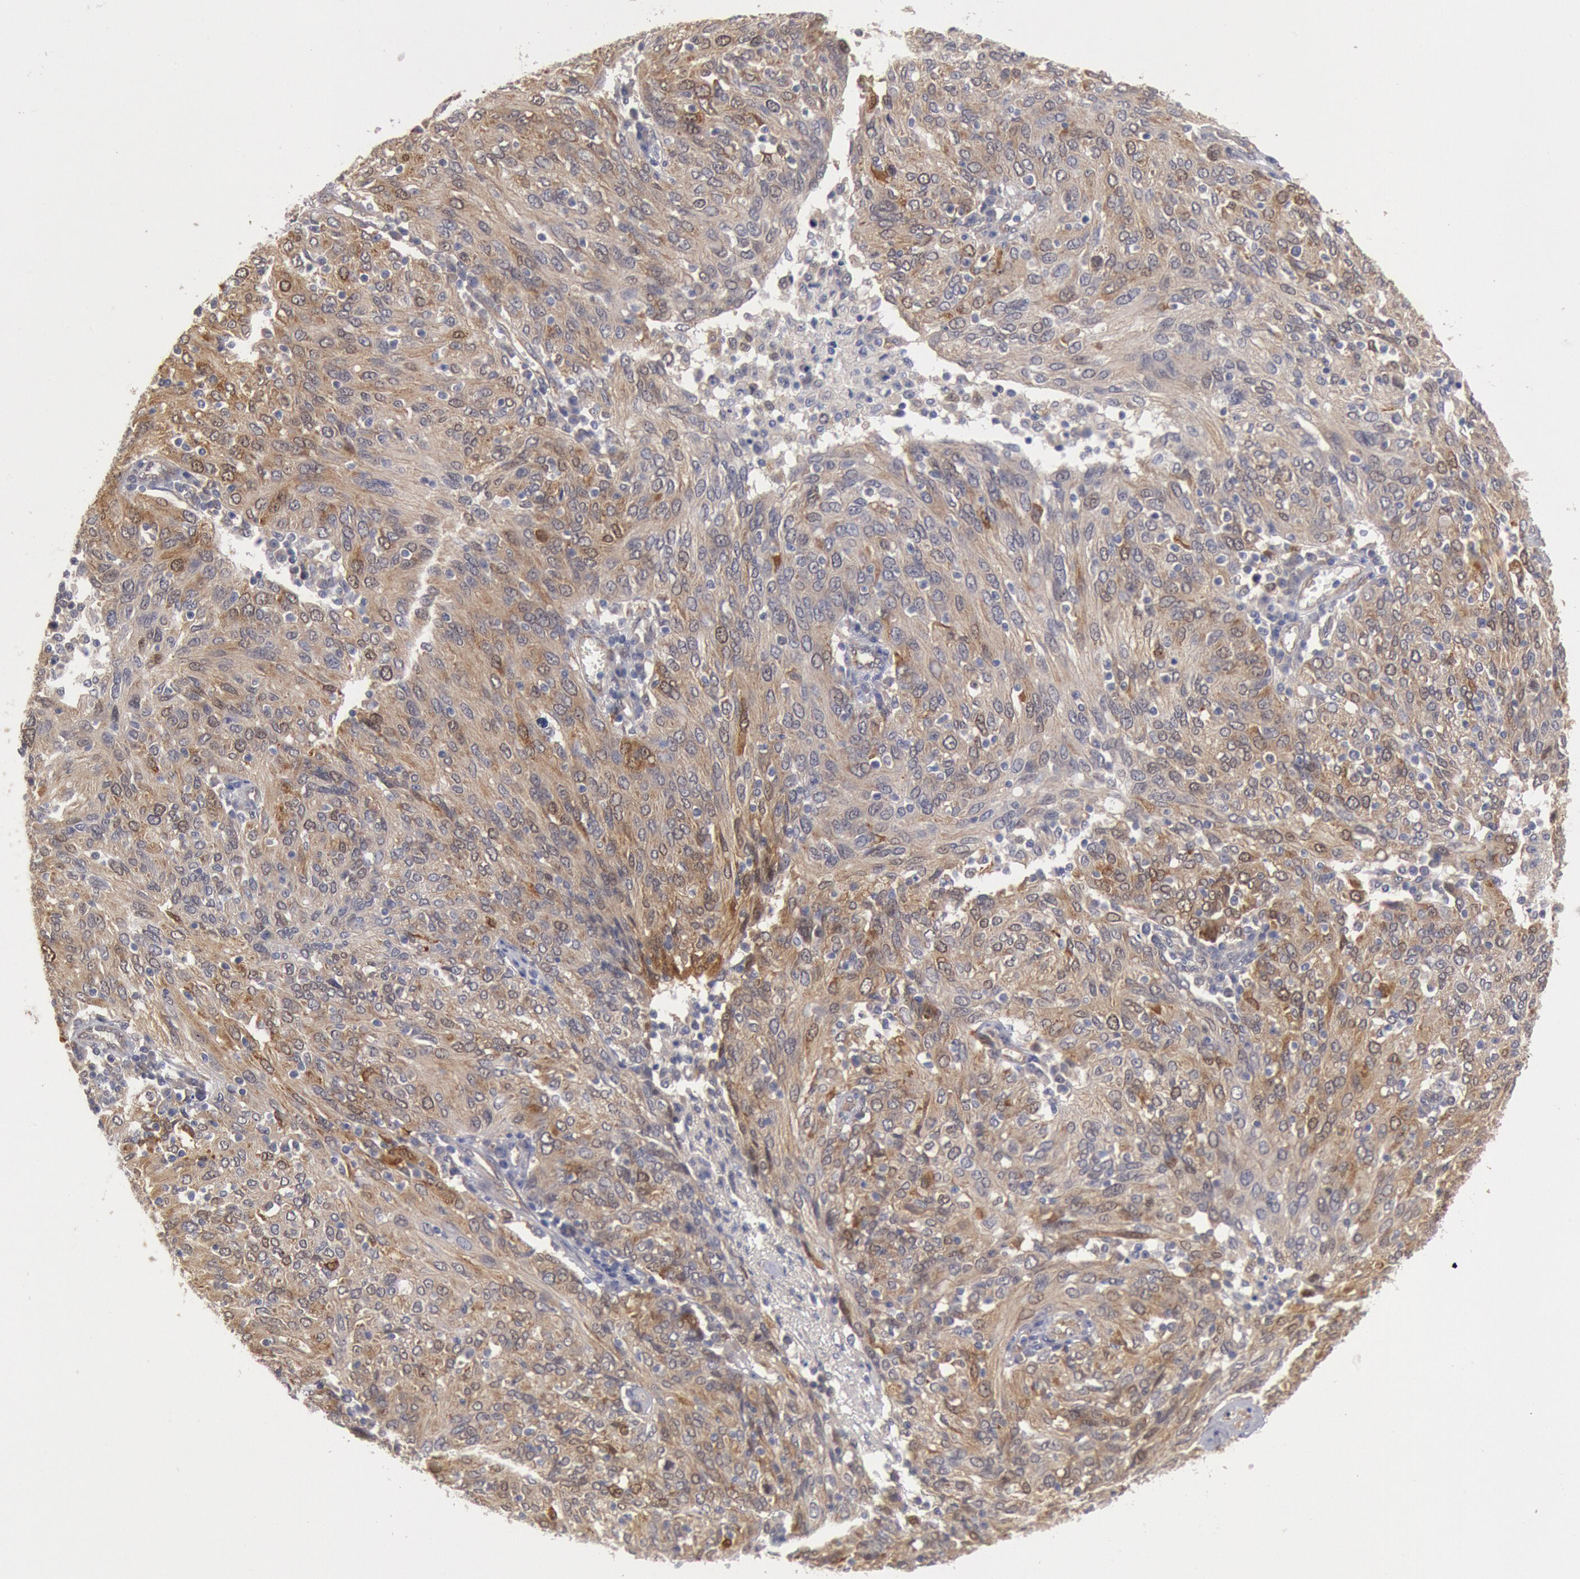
{"staining": {"intensity": "moderate", "quantity": "25%-75%", "location": "cytoplasmic/membranous"}, "tissue": "ovarian cancer", "cell_type": "Tumor cells", "image_type": "cancer", "snomed": [{"axis": "morphology", "description": "Carcinoma, endometroid"}, {"axis": "topography", "description": "Ovary"}], "caption": "Immunohistochemical staining of ovarian cancer reveals moderate cytoplasmic/membranous protein positivity in approximately 25%-75% of tumor cells.", "gene": "DNAJA1", "patient": {"sex": "female", "age": 50}}